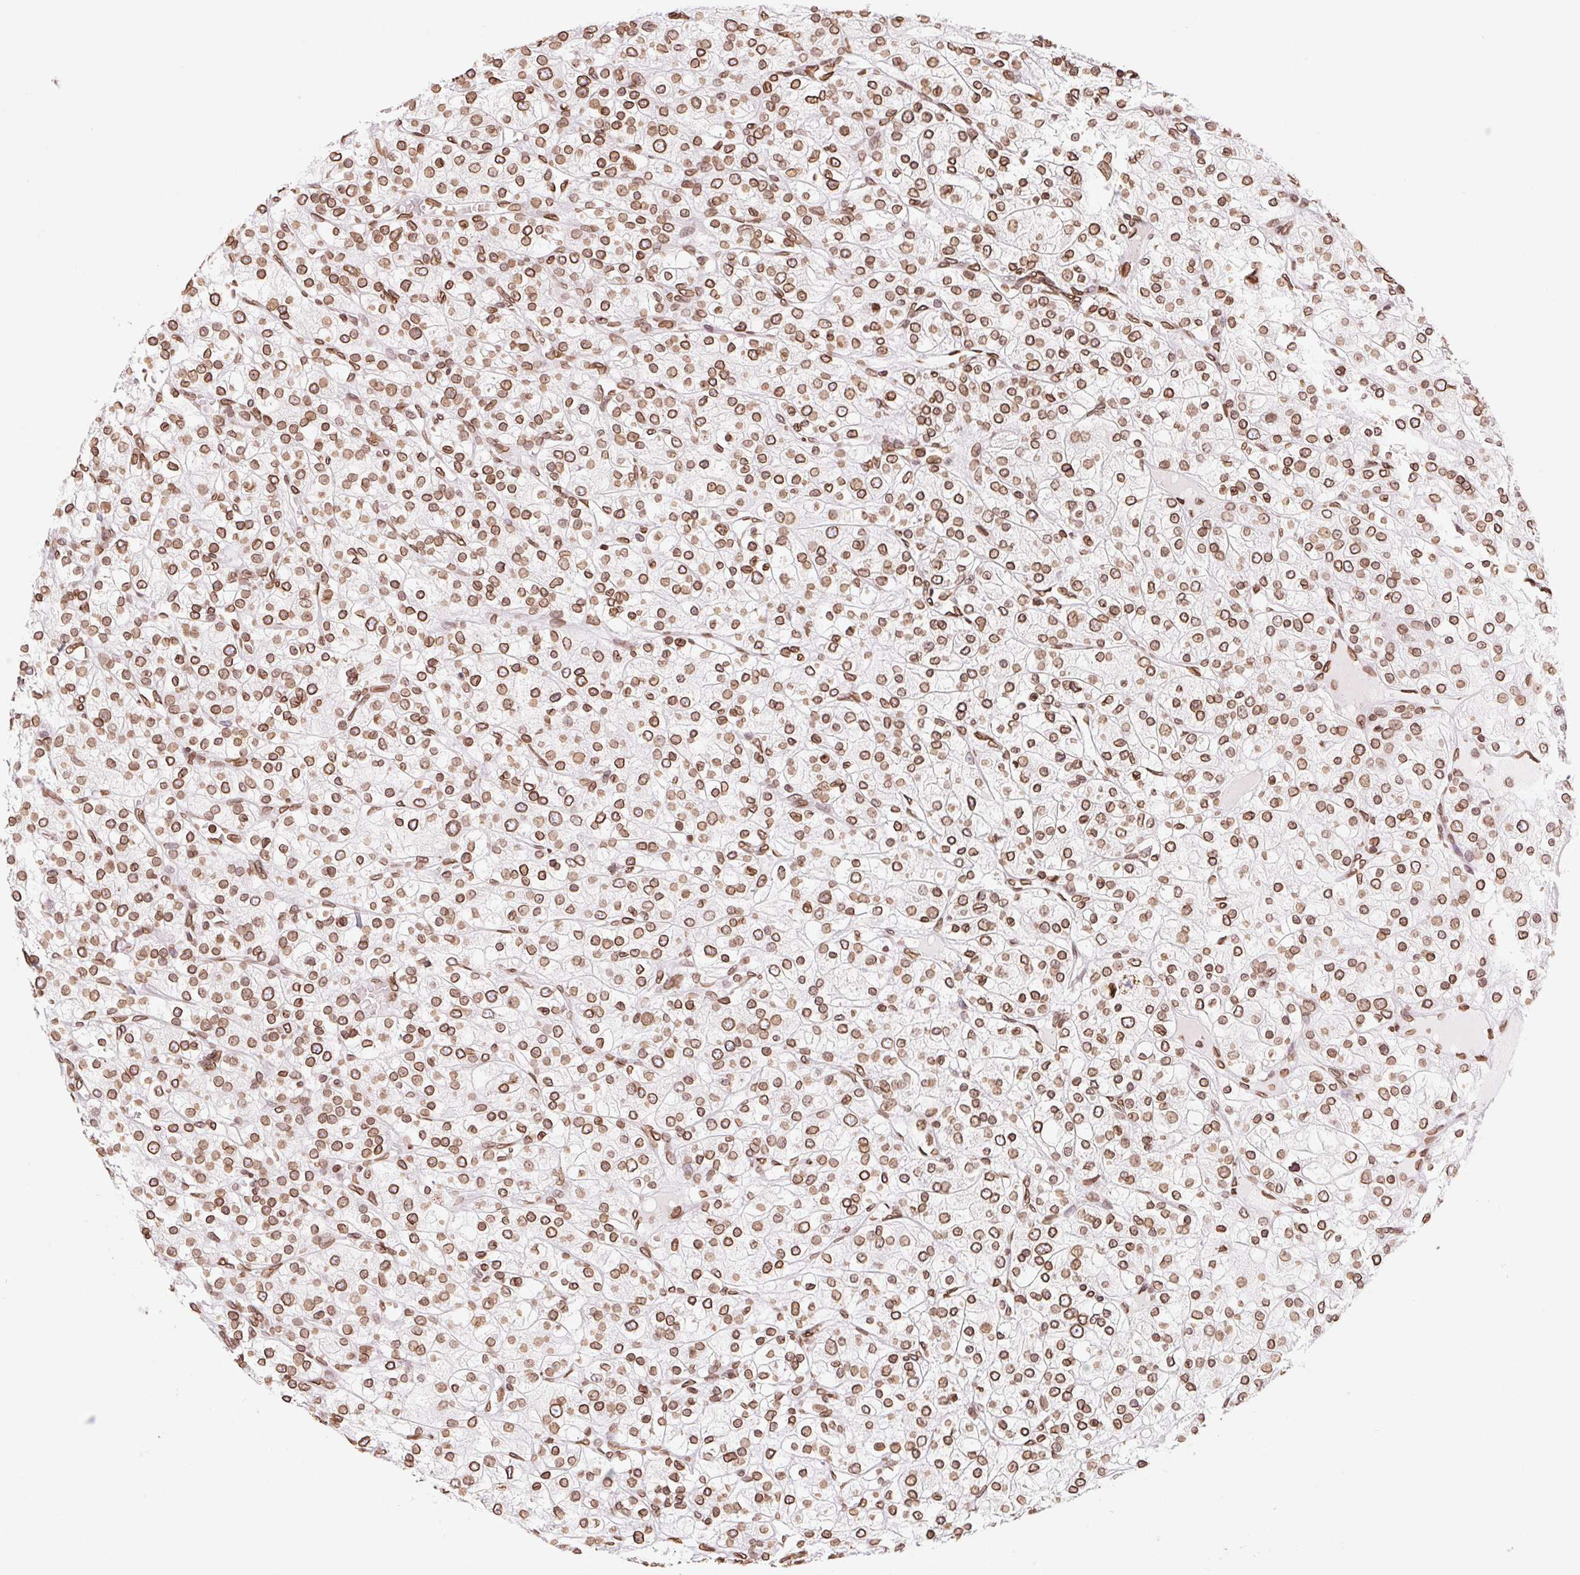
{"staining": {"intensity": "strong", "quantity": ">75%", "location": "cytoplasmic/membranous,nuclear"}, "tissue": "renal cancer", "cell_type": "Tumor cells", "image_type": "cancer", "snomed": [{"axis": "morphology", "description": "Adenocarcinoma, NOS"}, {"axis": "topography", "description": "Kidney"}], "caption": "Strong cytoplasmic/membranous and nuclear protein expression is present in approximately >75% of tumor cells in renal cancer.", "gene": "LMNB2", "patient": {"sex": "male", "age": 80}}